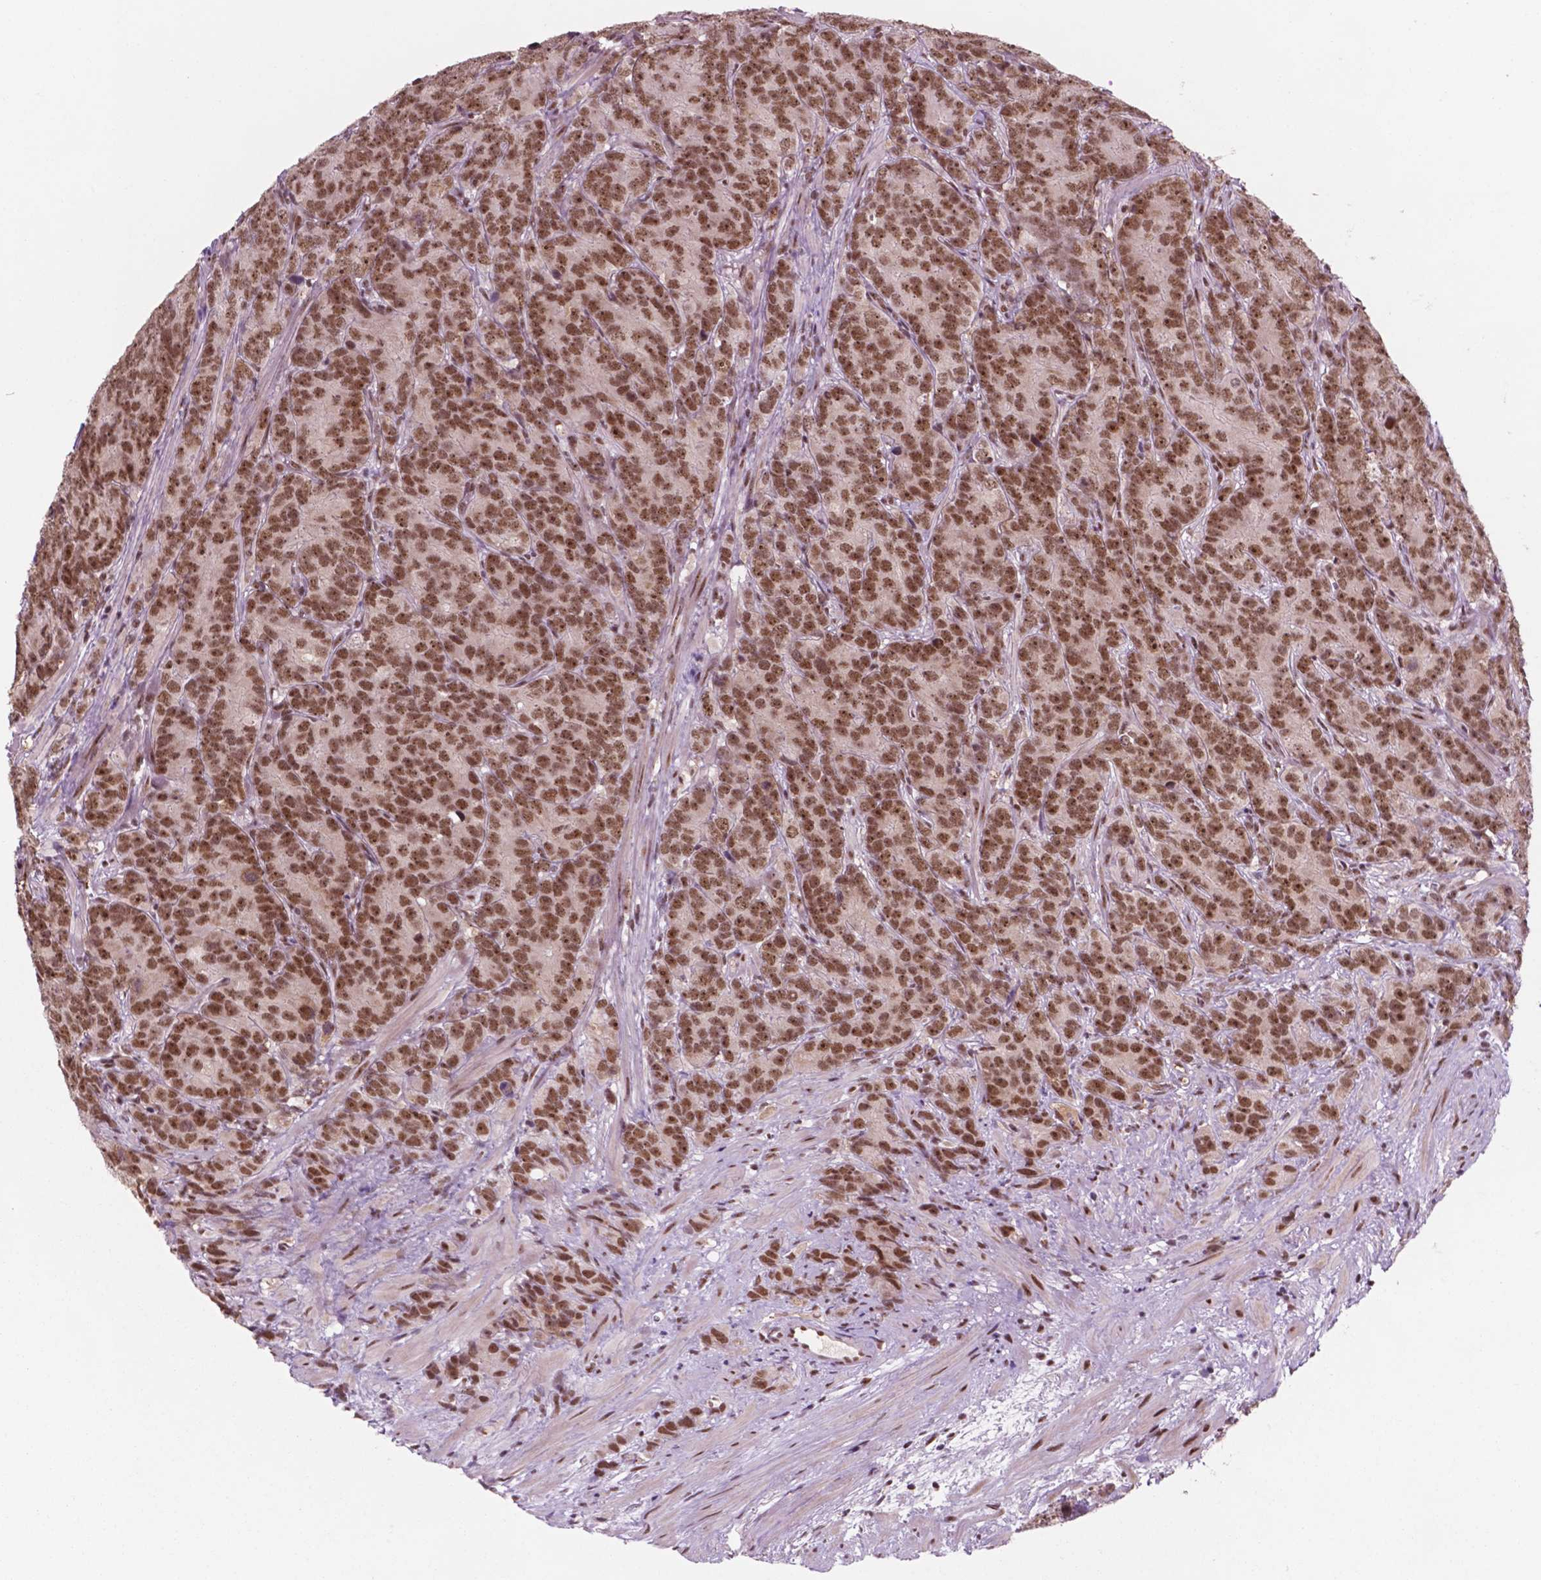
{"staining": {"intensity": "moderate", "quantity": ">75%", "location": "nuclear"}, "tissue": "prostate cancer", "cell_type": "Tumor cells", "image_type": "cancer", "snomed": [{"axis": "morphology", "description": "Adenocarcinoma, High grade"}, {"axis": "topography", "description": "Prostate"}], "caption": "High-power microscopy captured an immunohistochemistry (IHC) image of prostate cancer (high-grade adenocarcinoma), revealing moderate nuclear positivity in about >75% of tumor cells.", "gene": "POLR2E", "patient": {"sex": "male", "age": 90}}